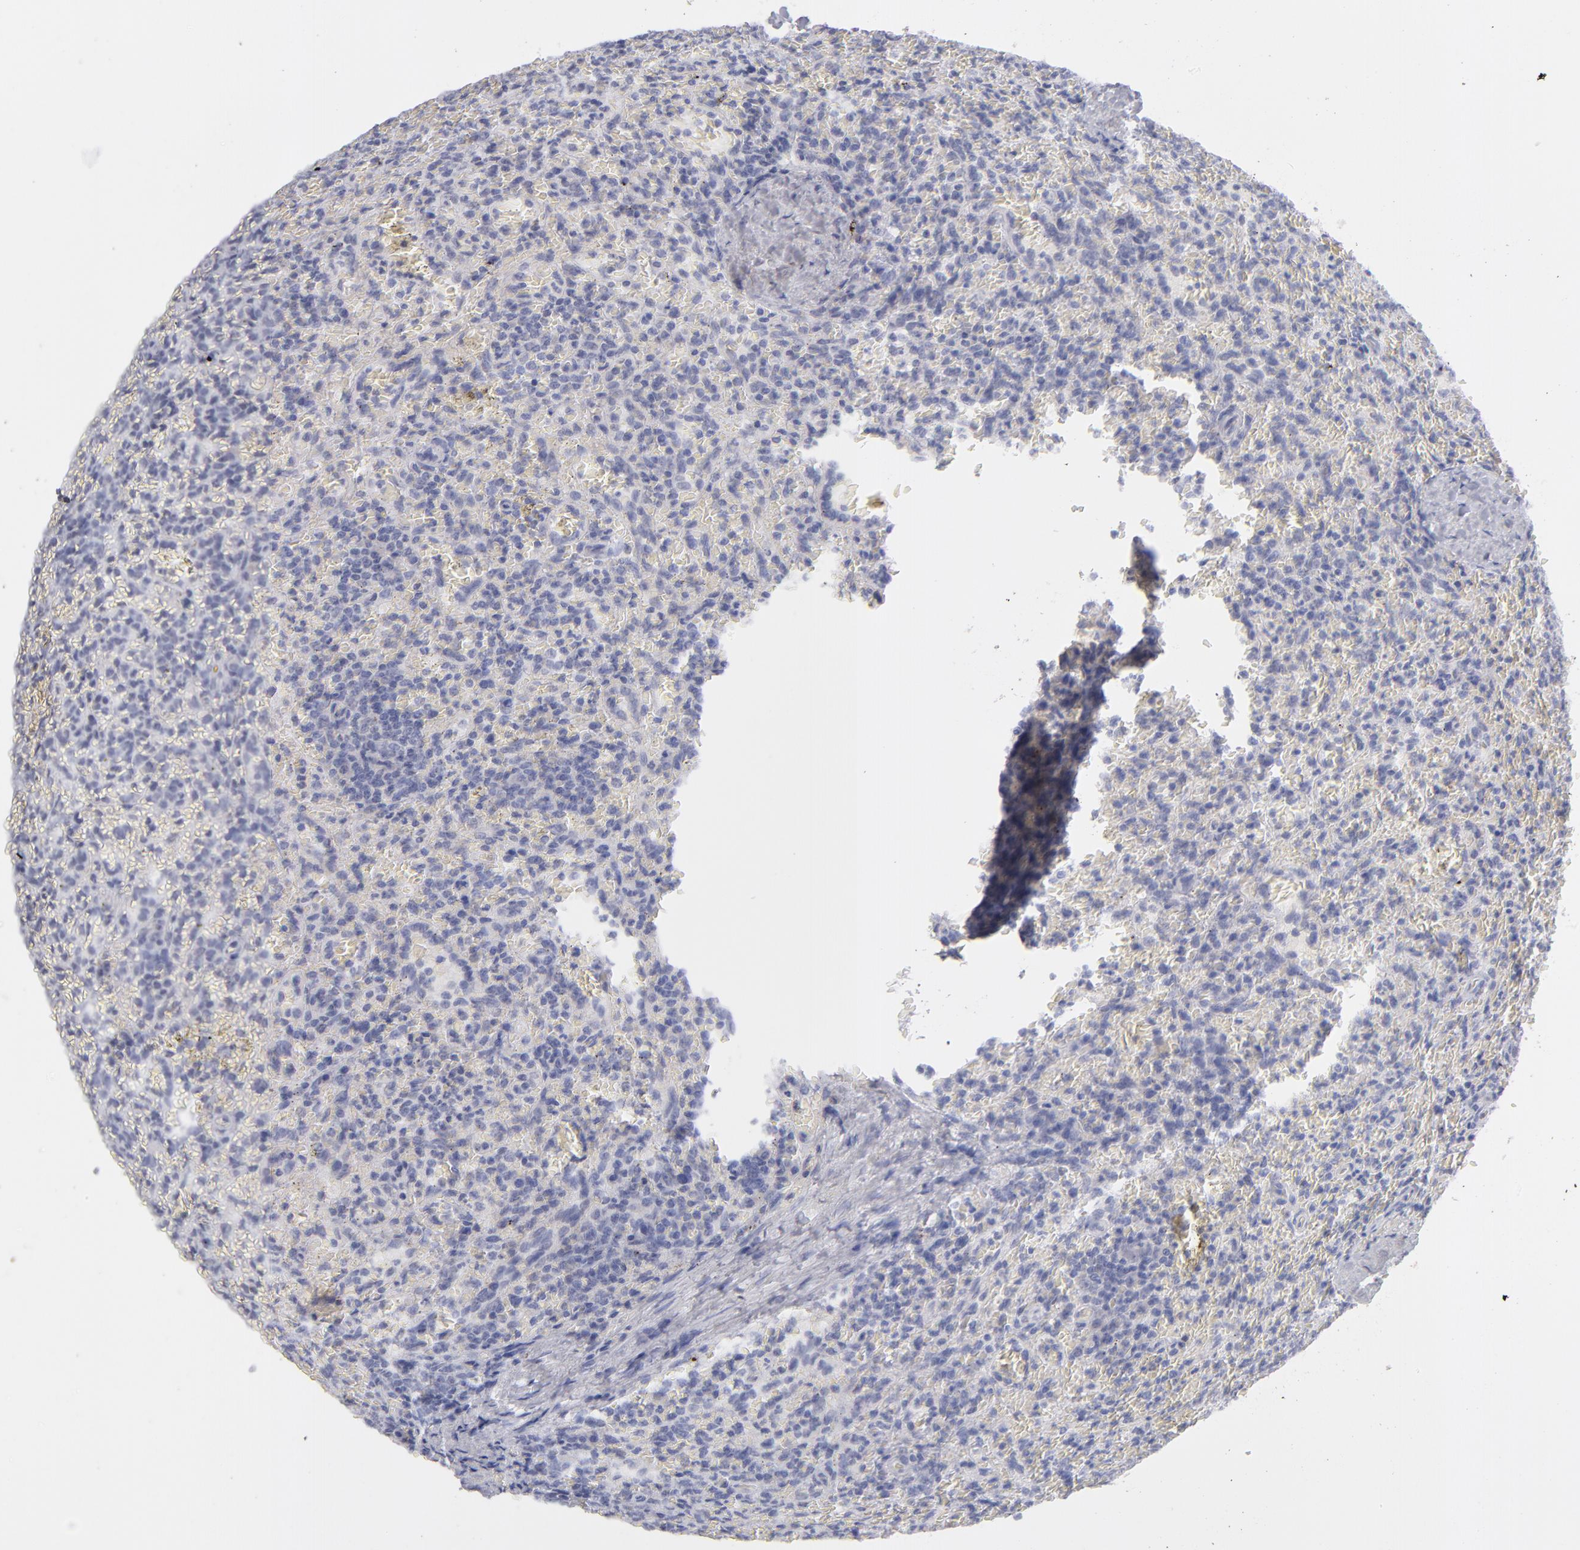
{"staining": {"intensity": "negative", "quantity": "none", "location": "none"}, "tissue": "lymphoma", "cell_type": "Tumor cells", "image_type": "cancer", "snomed": [{"axis": "morphology", "description": "Malignant lymphoma, non-Hodgkin's type, Low grade"}, {"axis": "topography", "description": "Spleen"}], "caption": "Lymphoma was stained to show a protein in brown. There is no significant expression in tumor cells. (DAB (3,3'-diaminobenzidine) immunohistochemistry, high magnification).", "gene": "TEX11", "patient": {"sex": "female", "age": 64}}